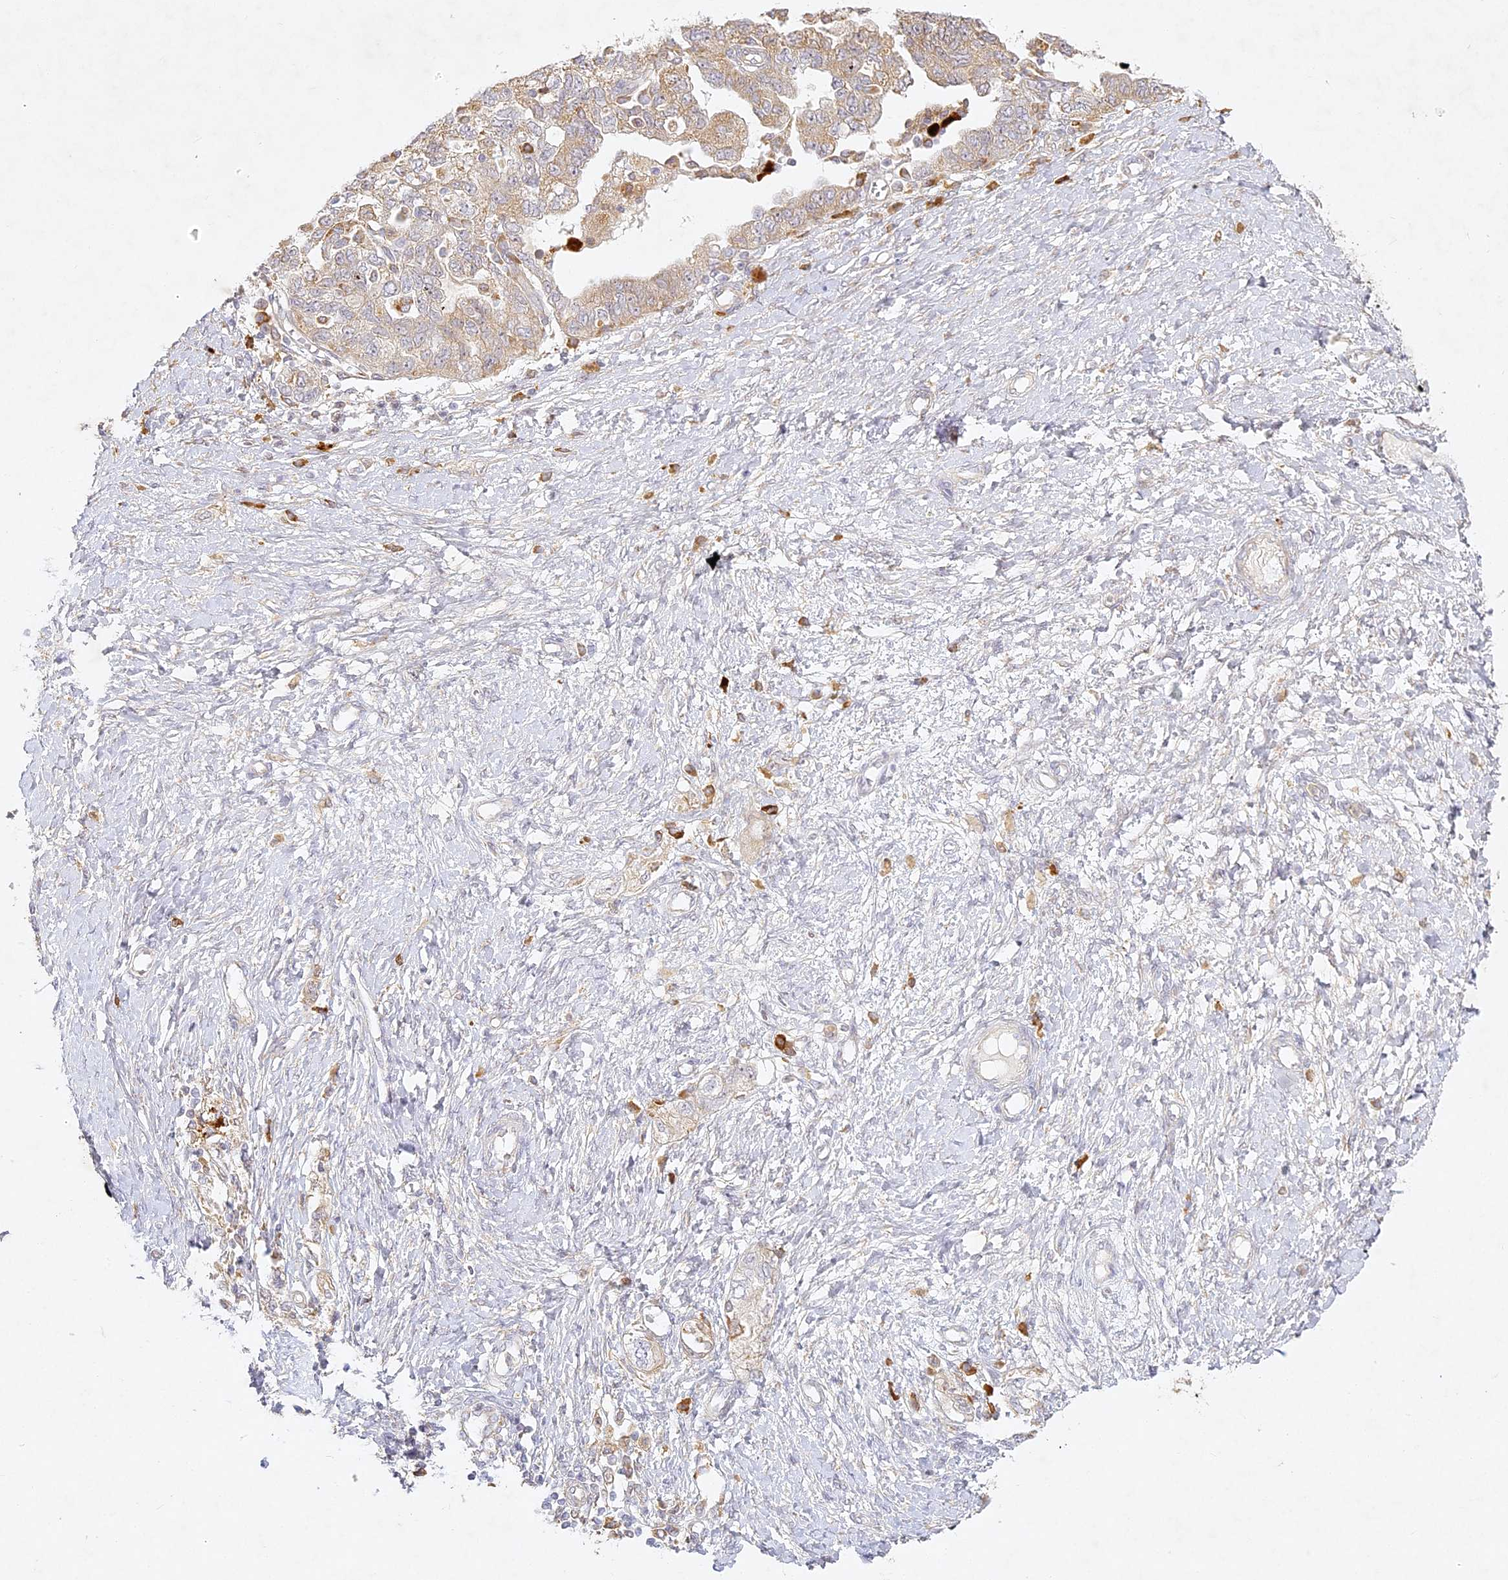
{"staining": {"intensity": "weak", "quantity": "25%-75%", "location": "cytoplasmic/membranous"}, "tissue": "ovarian cancer", "cell_type": "Tumor cells", "image_type": "cancer", "snomed": [{"axis": "morphology", "description": "Carcinoma, NOS"}, {"axis": "morphology", "description": "Cystadenocarcinoma, serous, NOS"}, {"axis": "topography", "description": "Ovary"}], "caption": "Immunohistochemistry (IHC) of carcinoma (ovarian) displays low levels of weak cytoplasmic/membranous positivity in approximately 25%-75% of tumor cells.", "gene": "SLC30A5", "patient": {"sex": "female", "age": 69}}